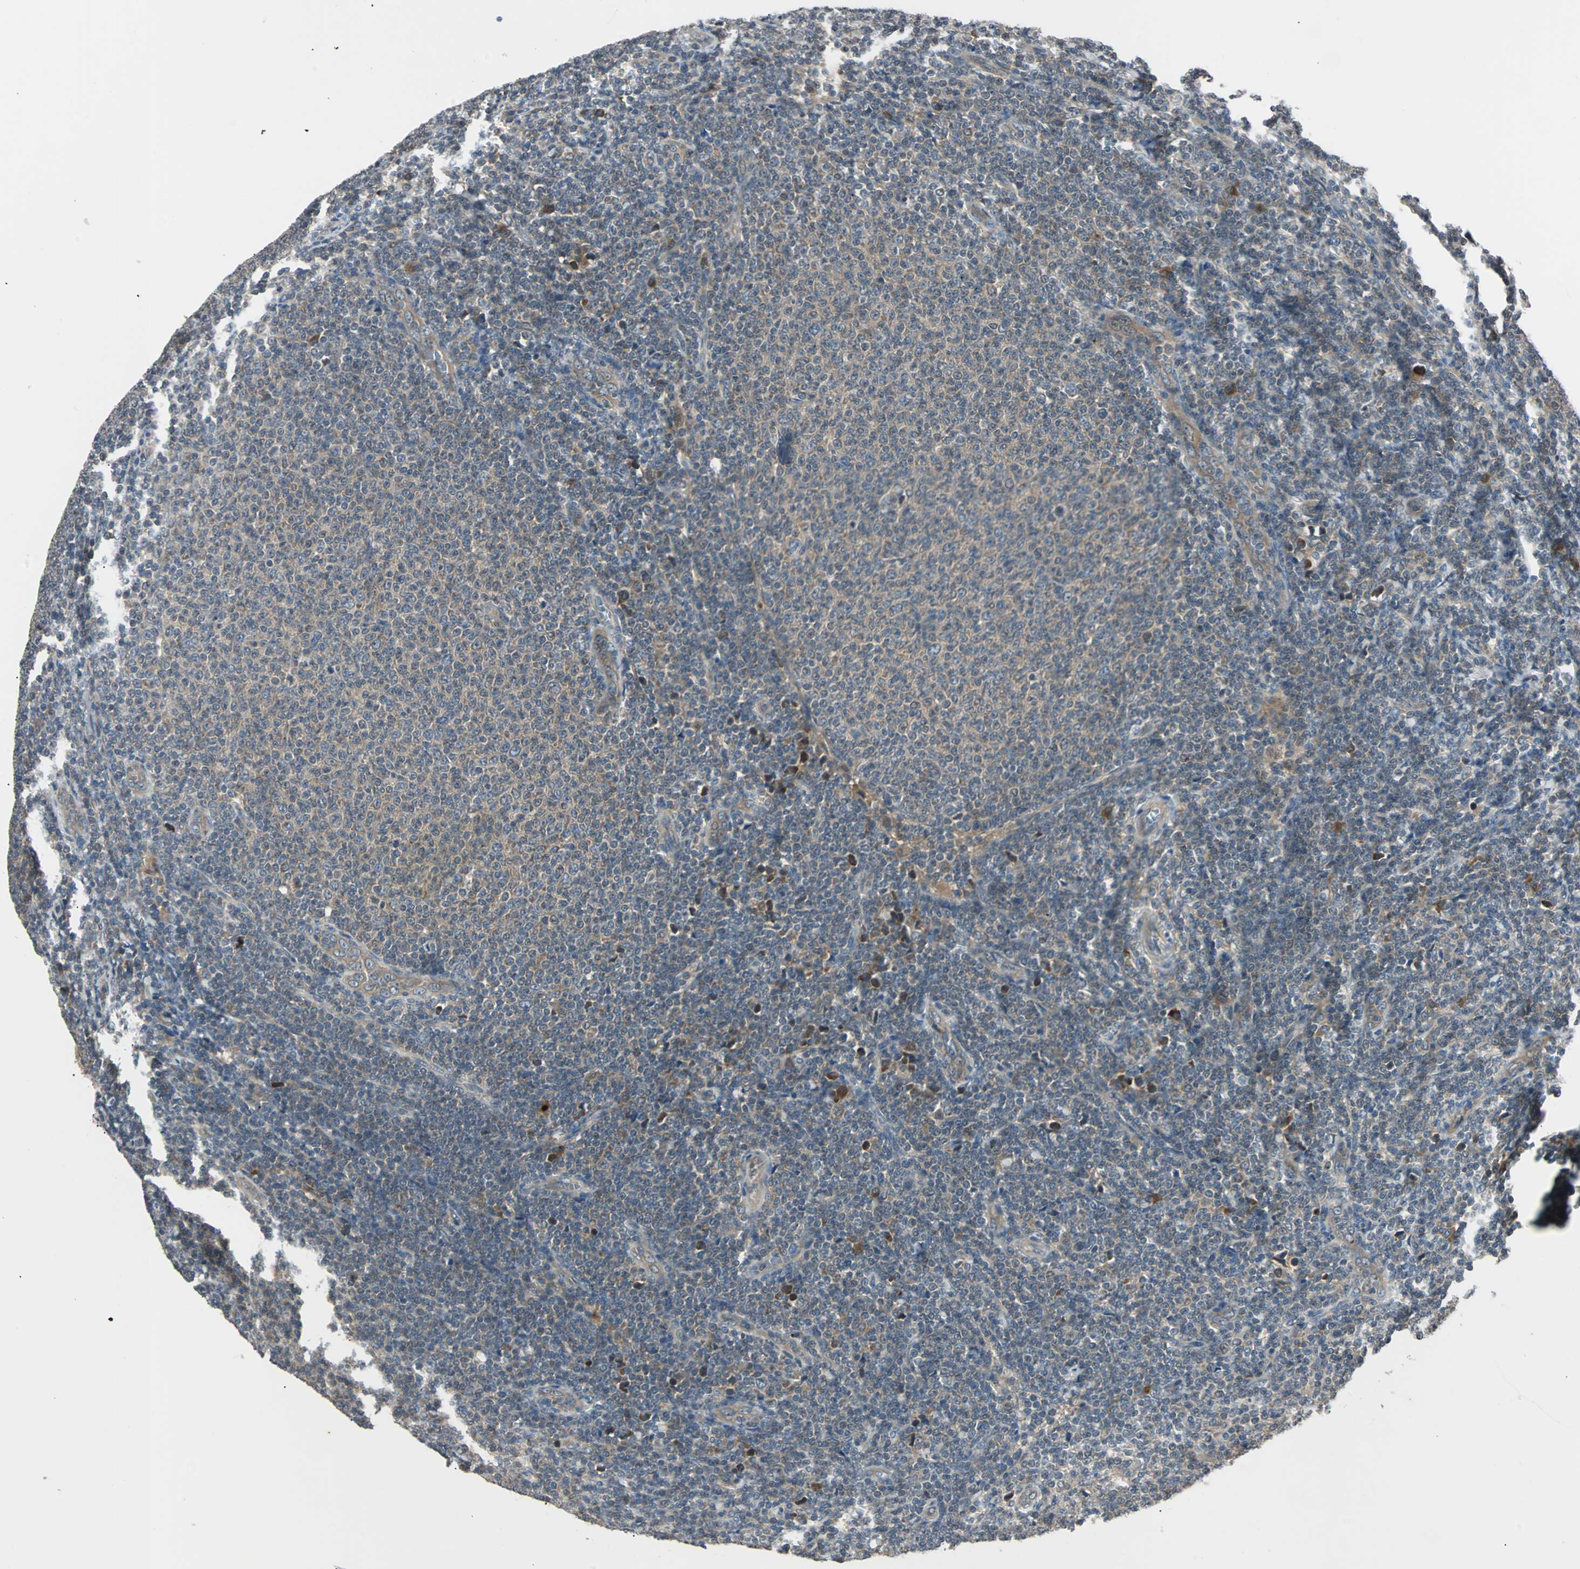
{"staining": {"intensity": "negative", "quantity": "none", "location": "none"}, "tissue": "lymphoma", "cell_type": "Tumor cells", "image_type": "cancer", "snomed": [{"axis": "morphology", "description": "Malignant lymphoma, non-Hodgkin's type, Low grade"}, {"axis": "topography", "description": "Lymph node"}], "caption": "A high-resolution image shows IHC staining of lymphoma, which reveals no significant expression in tumor cells.", "gene": "ARF1", "patient": {"sex": "male", "age": 66}}